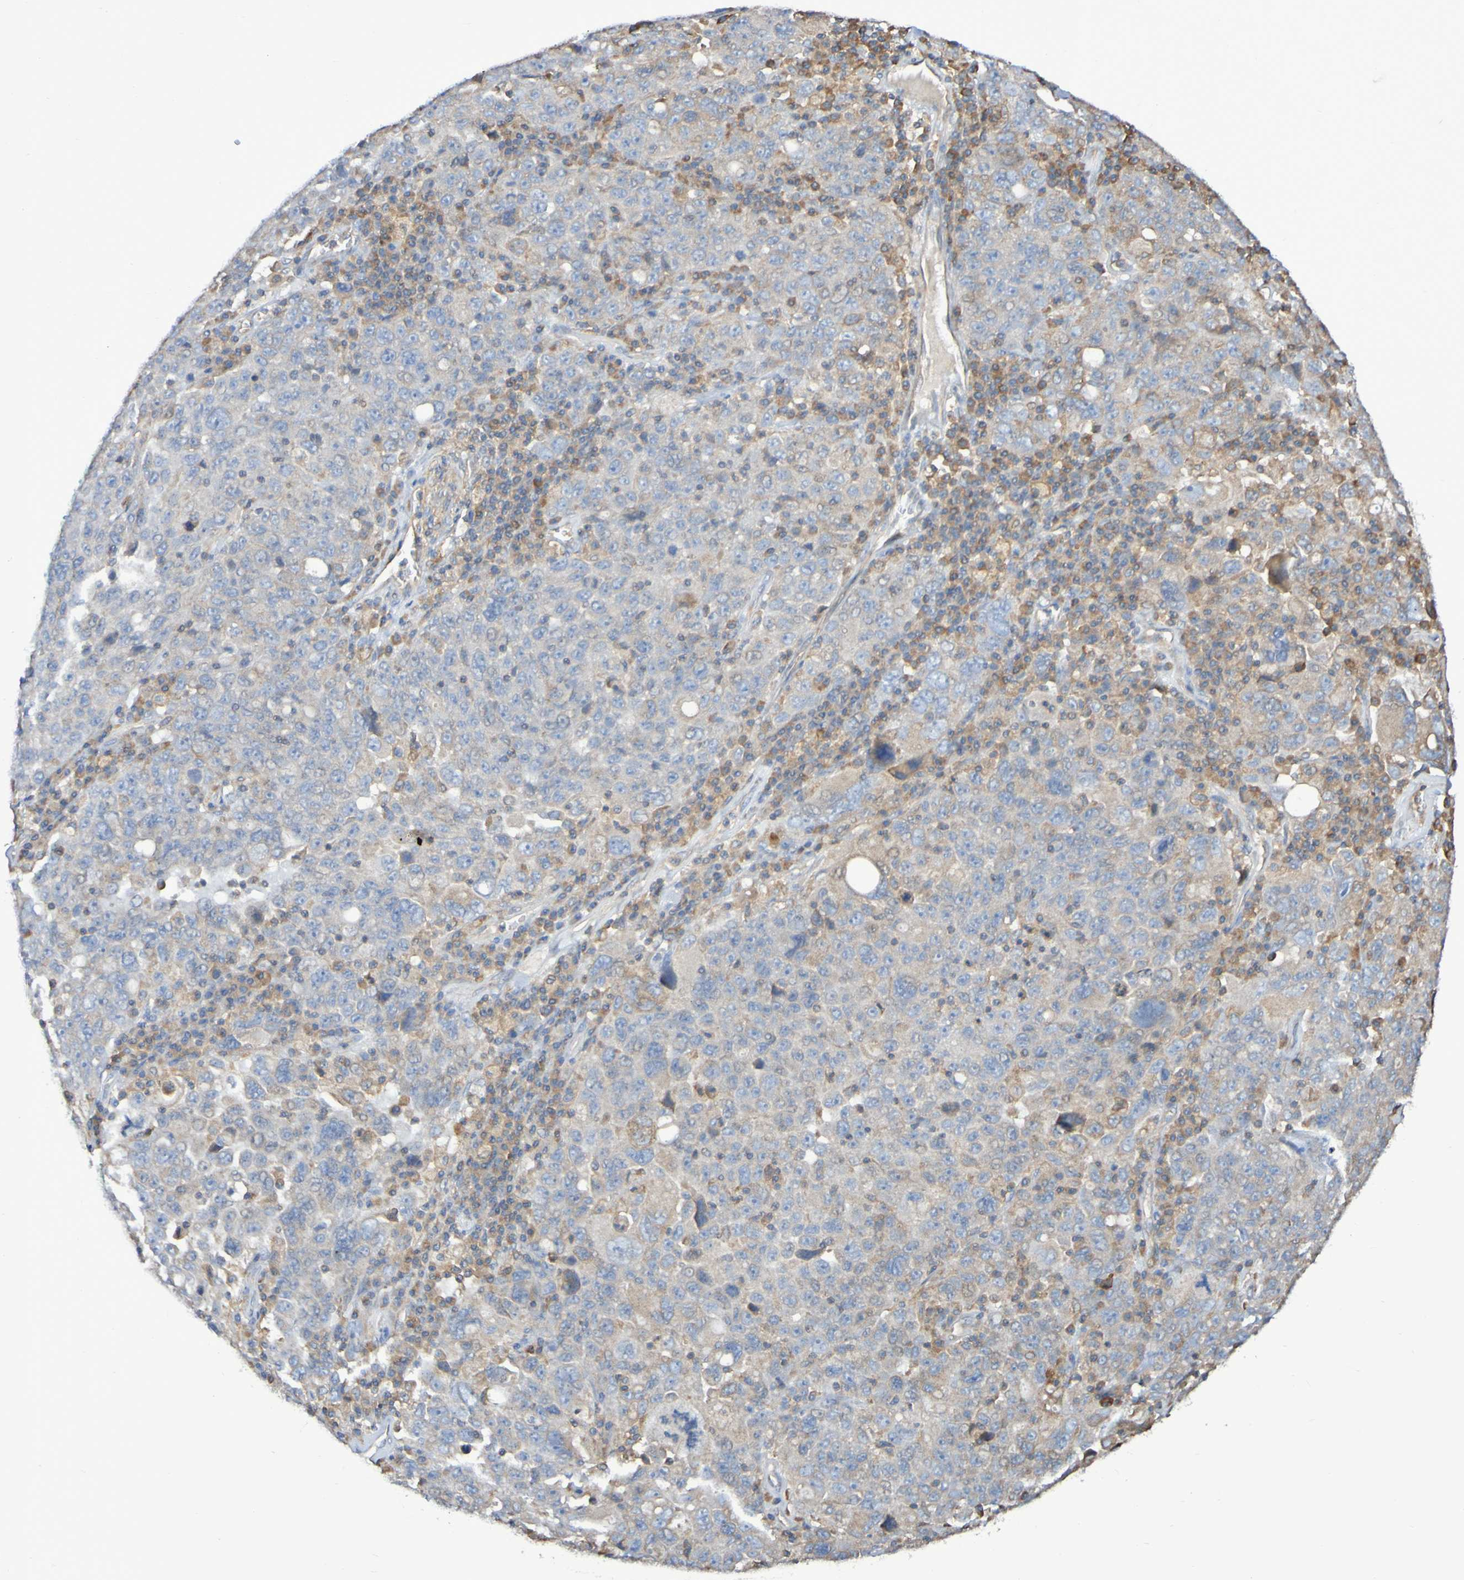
{"staining": {"intensity": "weak", "quantity": "<25%", "location": "cytoplasmic/membranous"}, "tissue": "ovarian cancer", "cell_type": "Tumor cells", "image_type": "cancer", "snomed": [{"axis": "morphology", "description": "Carcinoma, endometroid"}, {"axis": "topography", "description": "Ovary"}], "caption": "Endometroid carcinoma (ovarian) was stained to show a protein in brown. There is no significant staining in tumor cells.", "gene": "SYNJ1", "patient": {"sex": "female", "age": 62}}